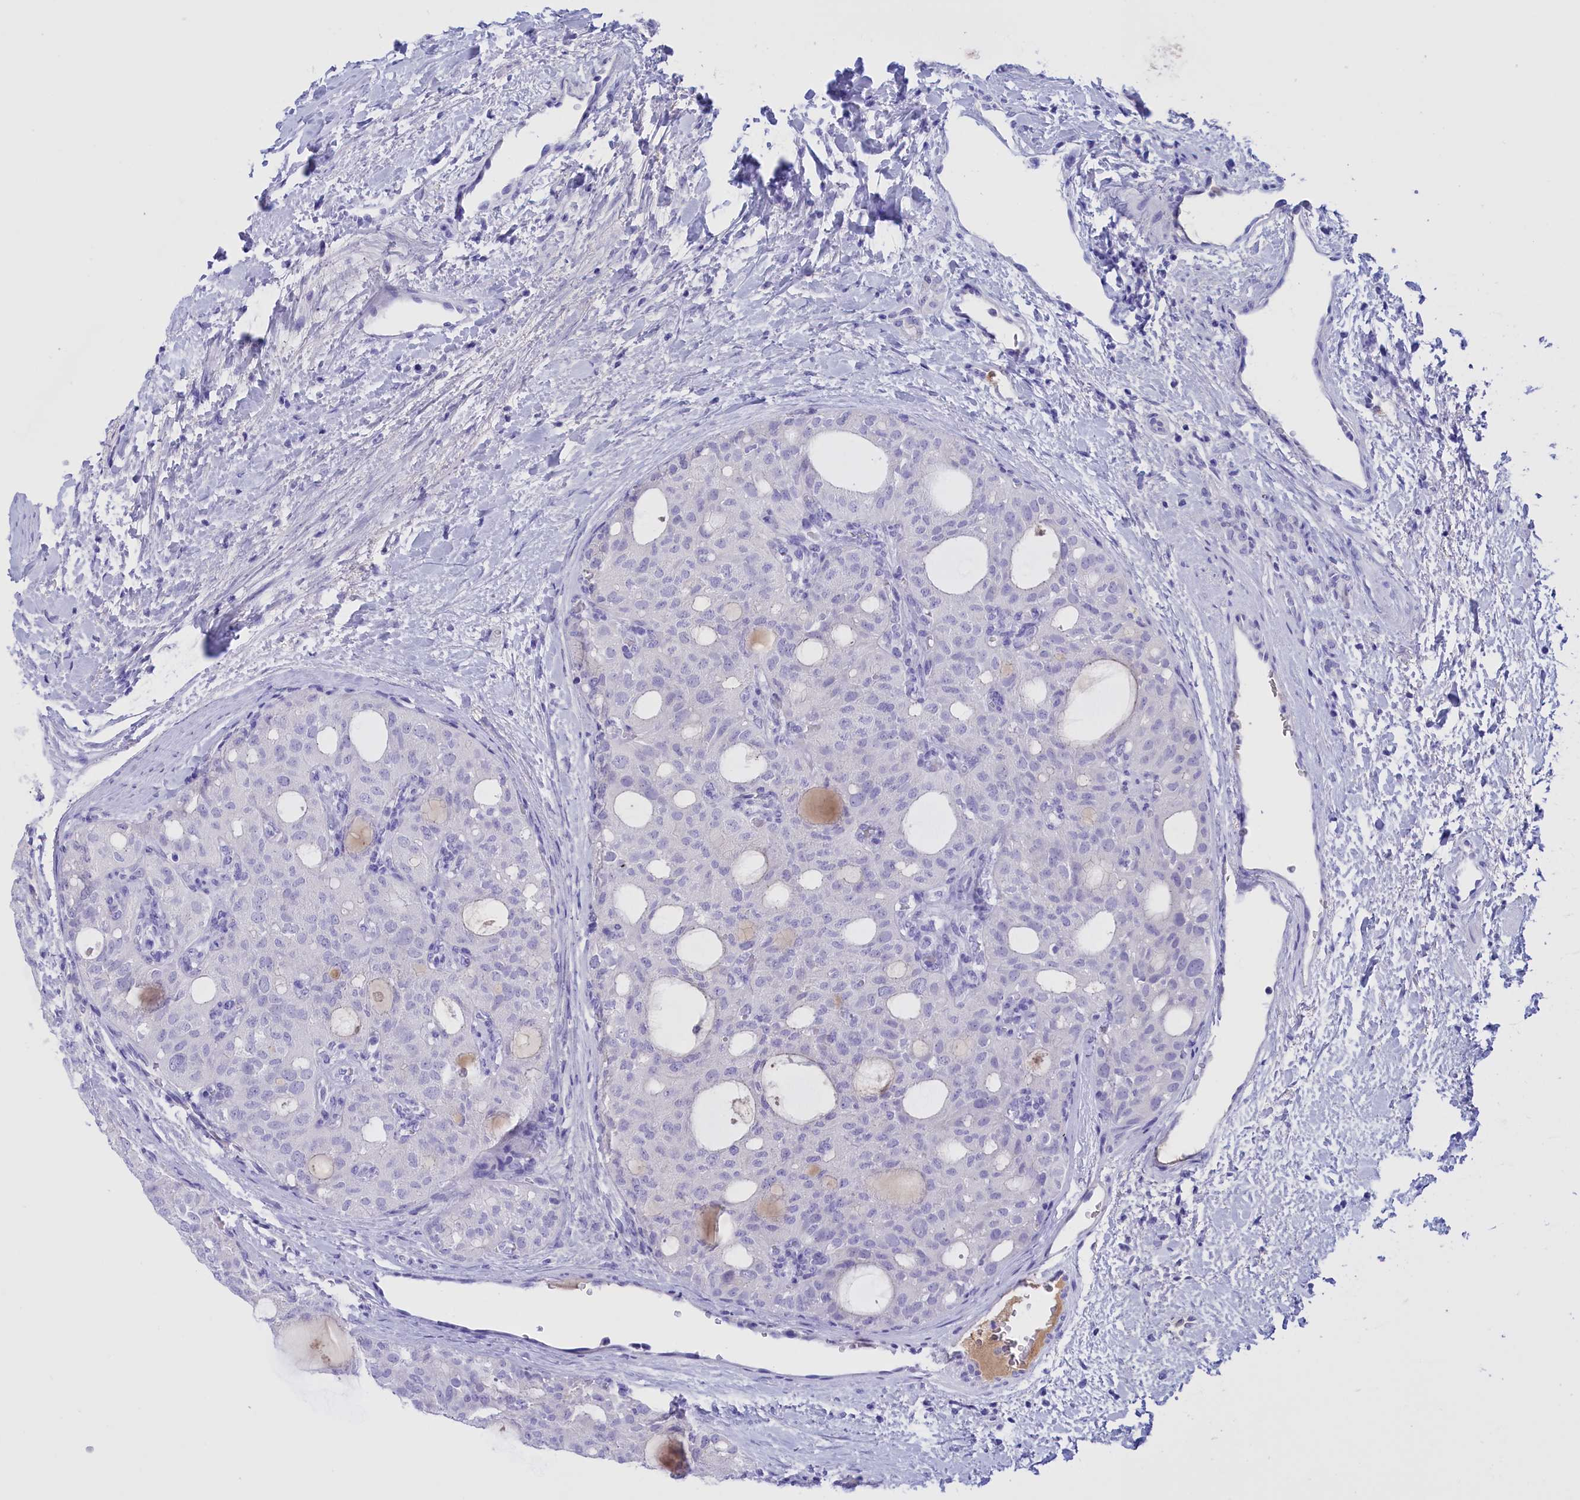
{"staining": {"intensity": "negative", "quantity": "none", "location": "none"}, "tissue": "thyroid cancer", "cell_type": "Tumor cells", "image_type": "cancer", "snomed": [{"axis": "morphology", "description": "Follicular adenoma carcinoma, NOS"}, {"axis": "topography", "description": "Thyroid gland"}], "caption": "DAB immunohistochemical staining of human thyroid cancer (follicular adenoma carcinoma) reveals no significant expression in tumor cells.", "gene": "PROK2", "patient": {"sex": "male", "age": 75}}